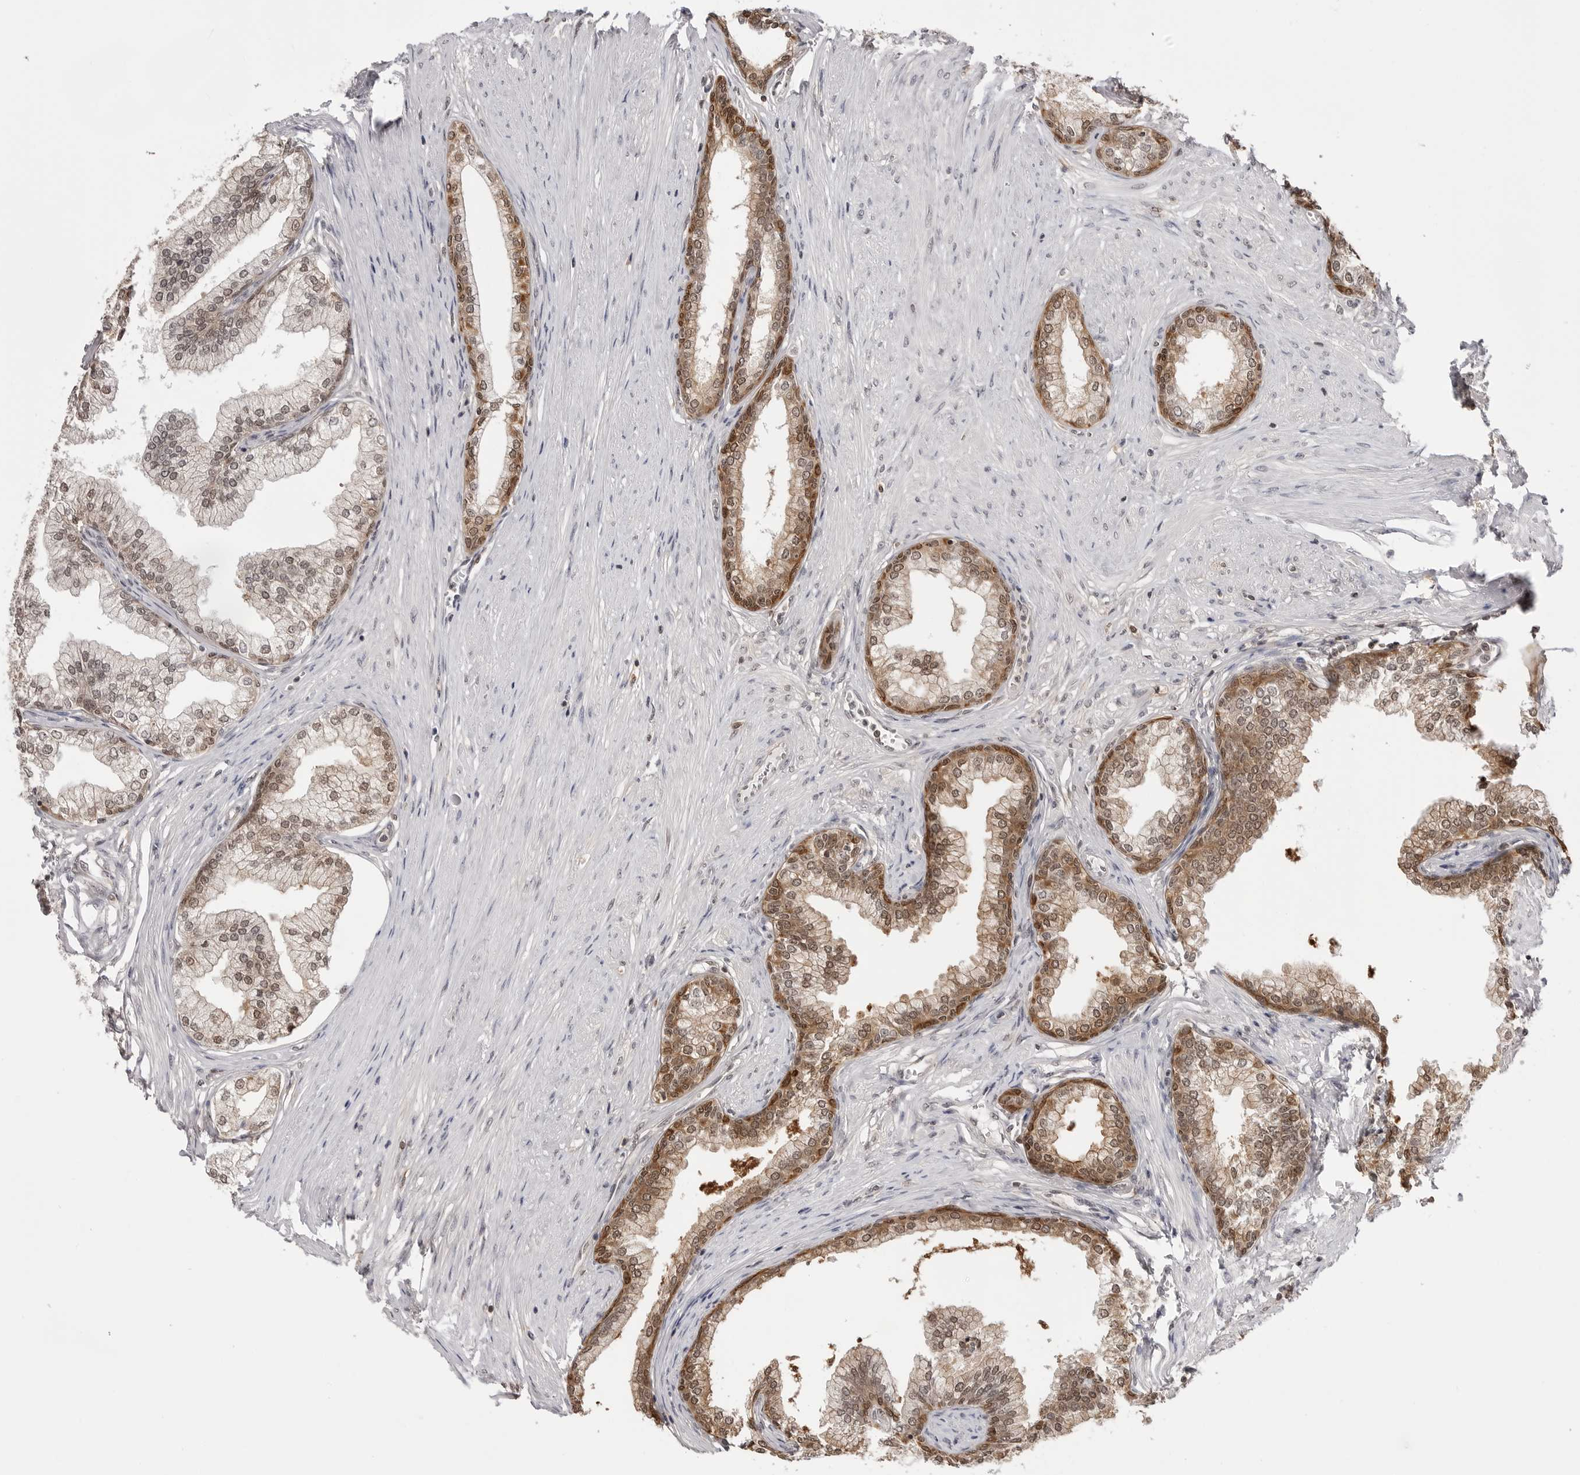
{"staining": {"intensity": "moderate", "quantity": ">75%", "location": "cytoplasmic/membranous,nuclear"}, "tissue": "prostate", "cell_type": "Glandular cells", "image_type": "normal", "snomed": [{"axis": "morphology", "description": "Normal tissue, NOS"}, {"axis": "morphology", "description": "Urothelial carcinoma, Low grade"}, {"axis": "topography", "description": "Urinary bladder"}, {"axis": "topography", "description": "Prostate"}], "caption": "Prostate stained with IHC shows moderate cytoplasmic/membranous,nuclear positivity in about >75% of glandular cells.", "gene": "YWHAG", "patient": {"sex": "male", "age": 60}}